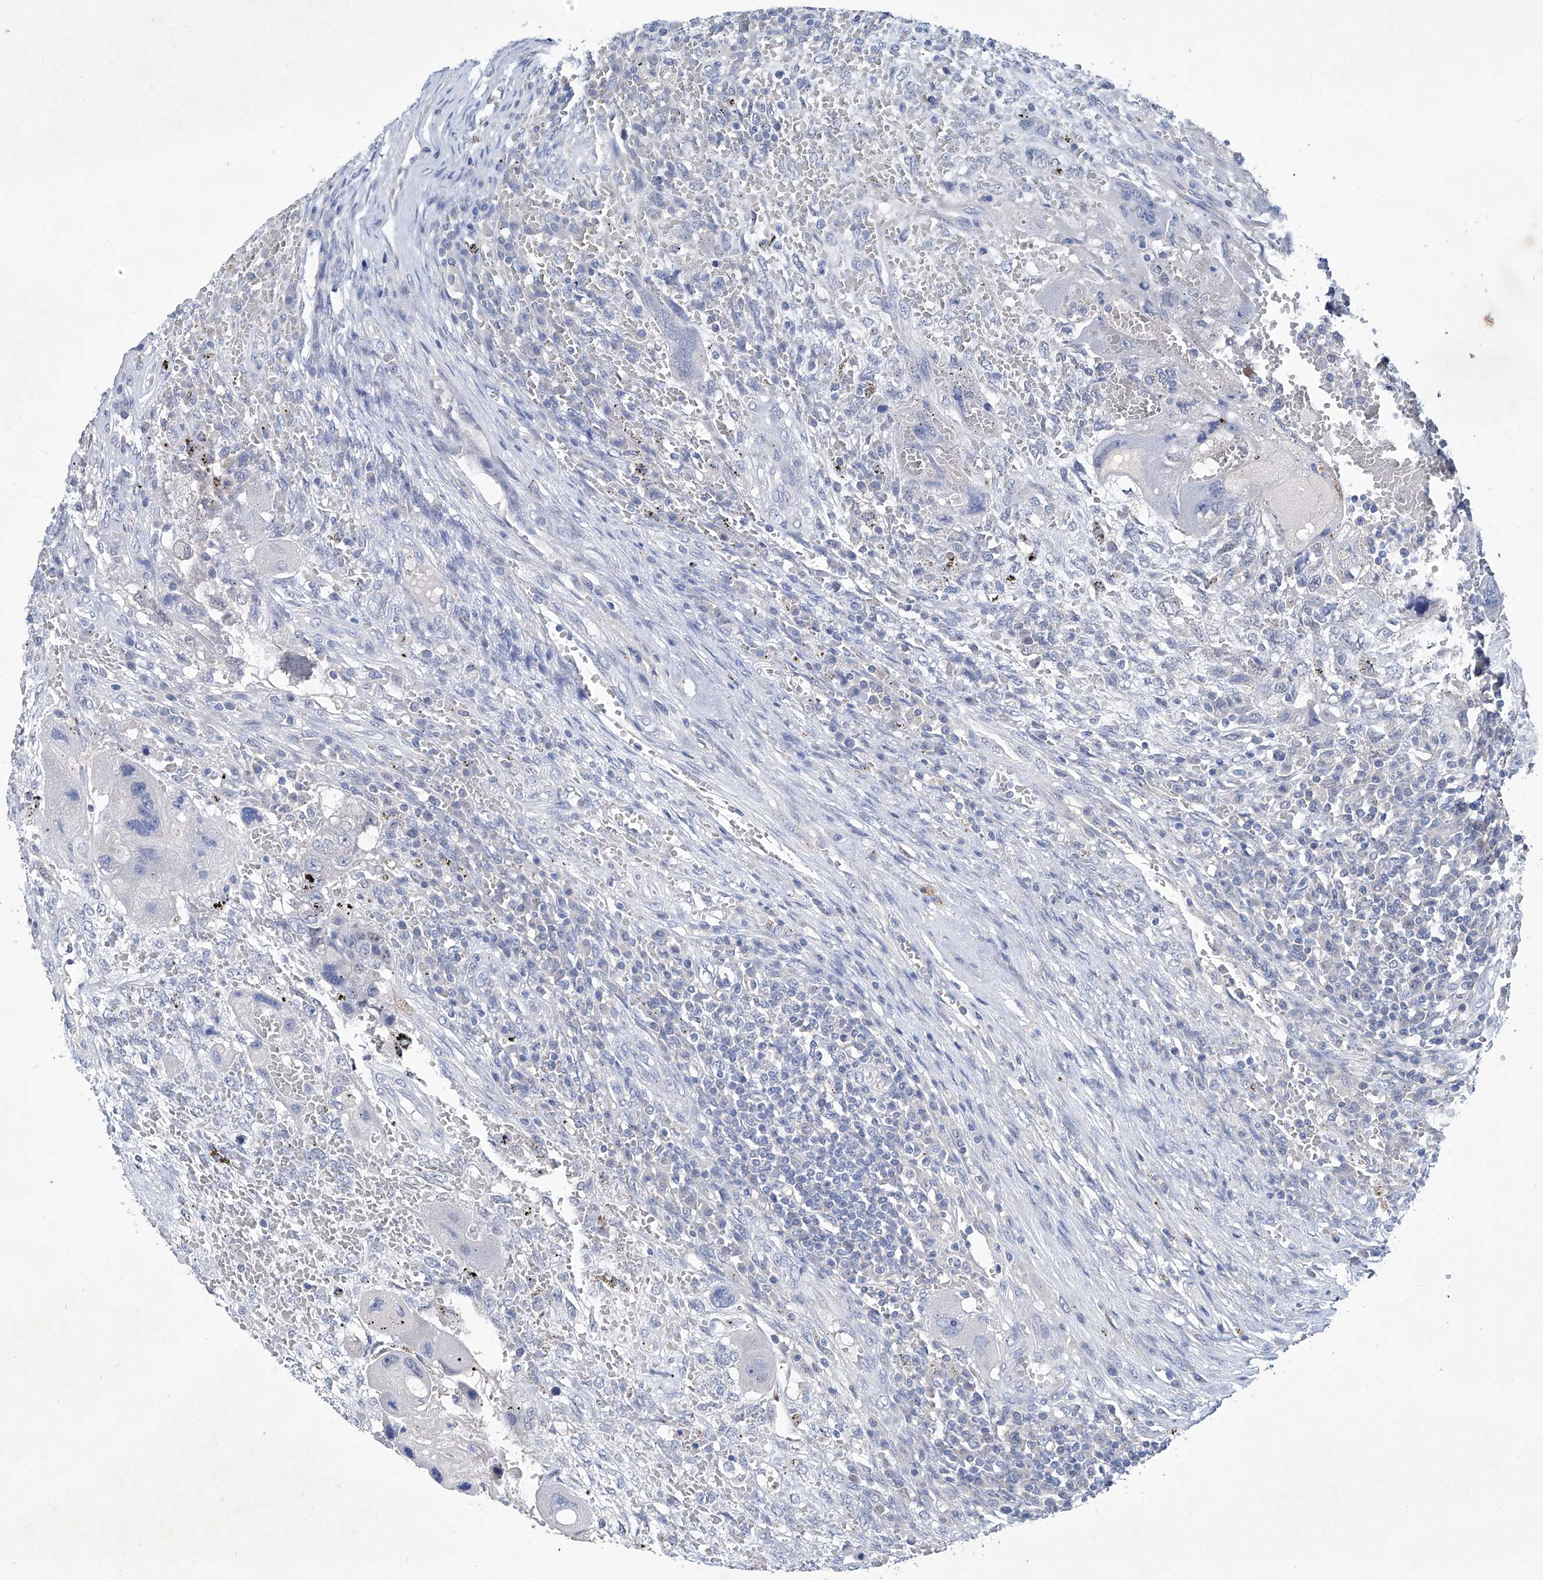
{"staining": {"intensity": "negative", "quantity": "none", "location": "none"}, "tissue": "testis cancer", "cell_type": "Tumor cells", "image_type": "cancer", "snomed": [{"axis": "morphology", "description": "Carcinoma, Embryonal, NOS"}, {"axis": "topography", "description": "Testis"}], "caption": "The histopathology image exhibits no significant positivity in tumor cells of testis cancer (embryonal carcinoma).", "gene": "KLHL17", "patient": {"sex": "male", "age": 26}}